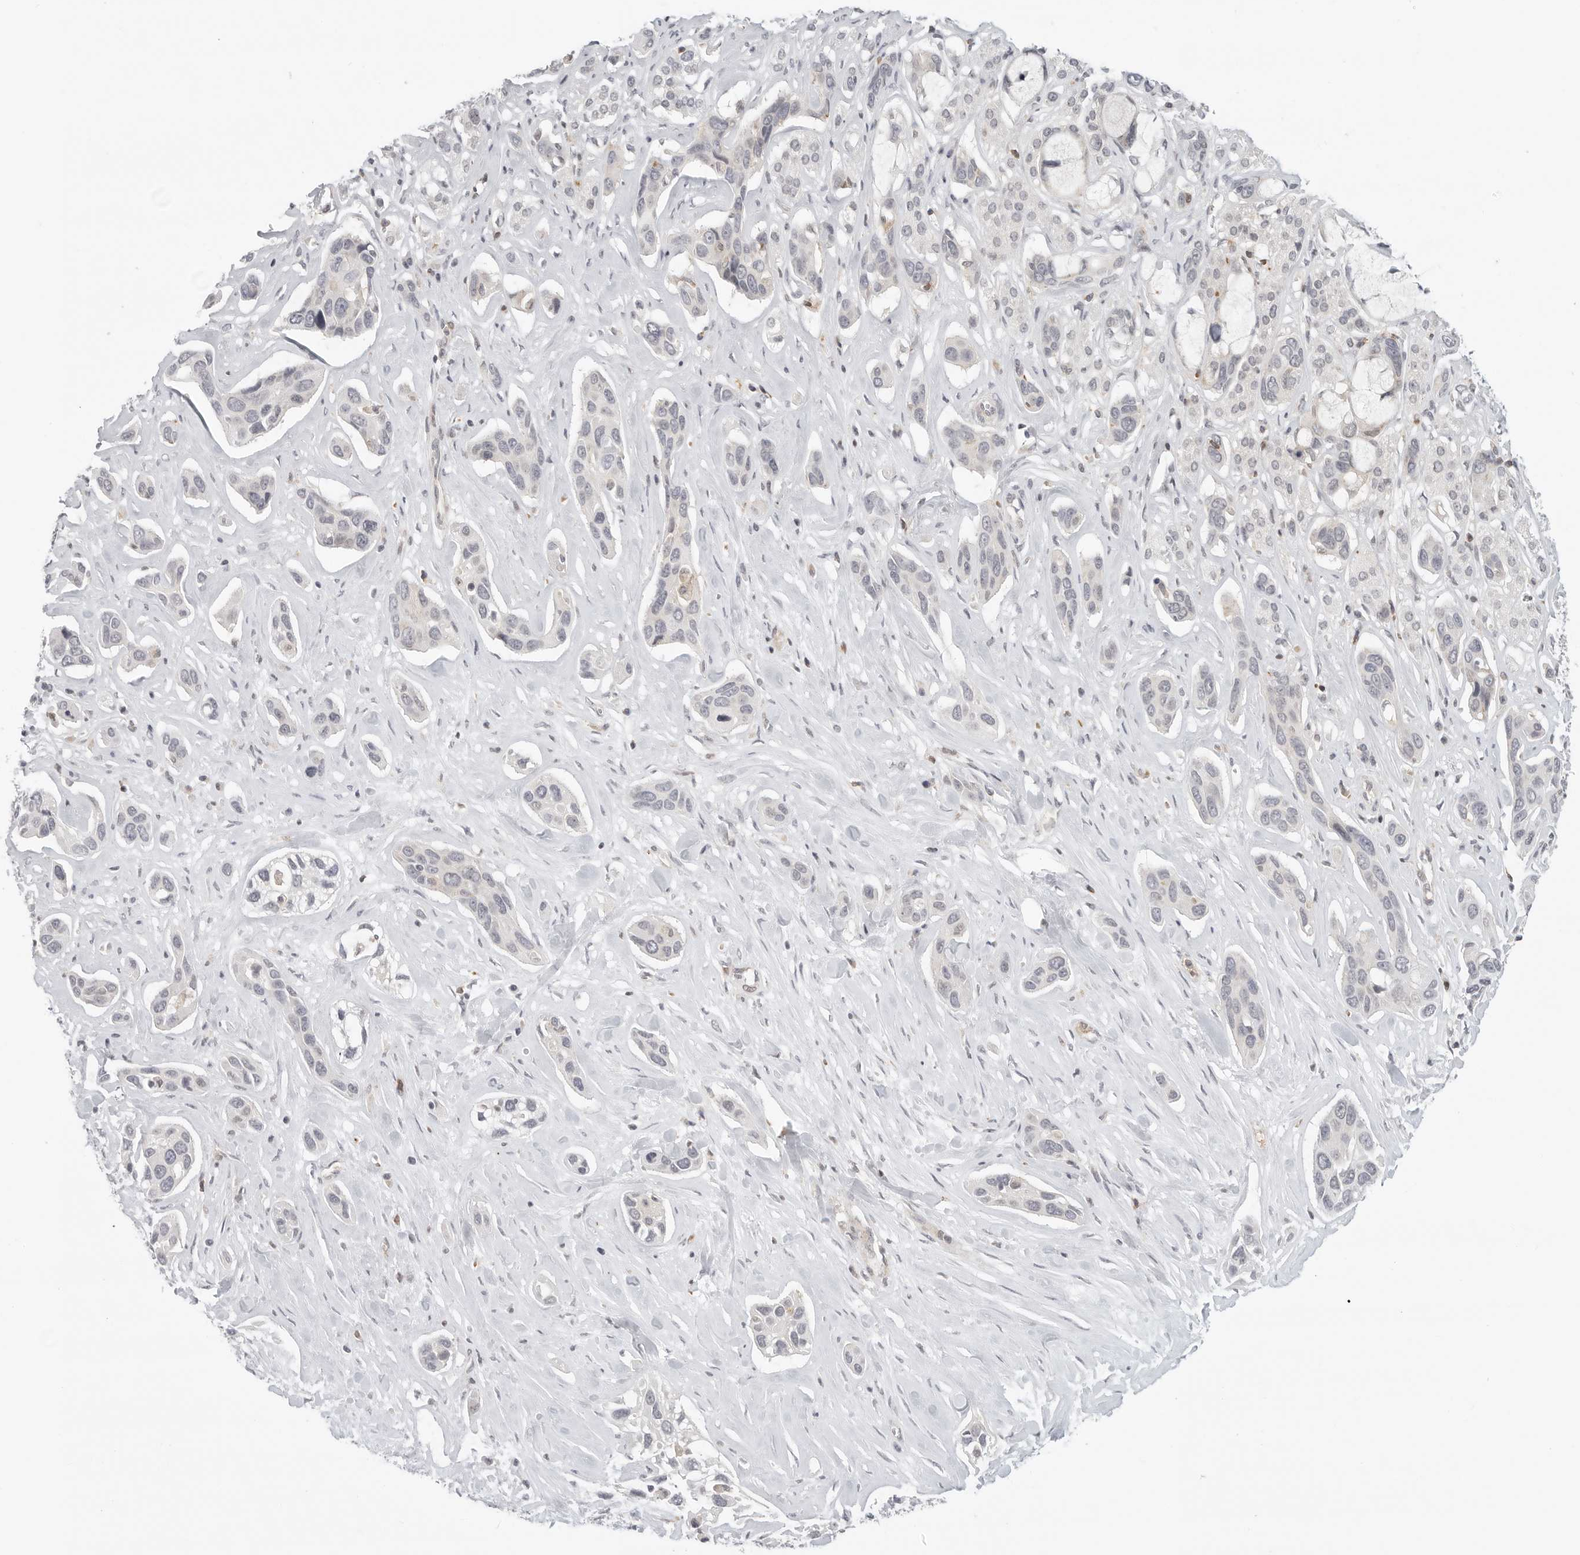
{"staining": {"intensity": "negative", "quantity": "none", "location": "none"}, "tissue": "pancreatic cancer", "cell_type": "Tumor cells", "image_type": "cancer", "snomed": [{"axis": "morphology", "description": "Adenocarcinoma, NOS"}, {"axis": "topography", "description": "Pancreas"}], "caption": "The IHC photomicrograph has no significant positivity in tumor cells of pancreatic cancer tissue.", "gene": "SH3KBP1", "patient": {"sex": "female", "age": 60}}